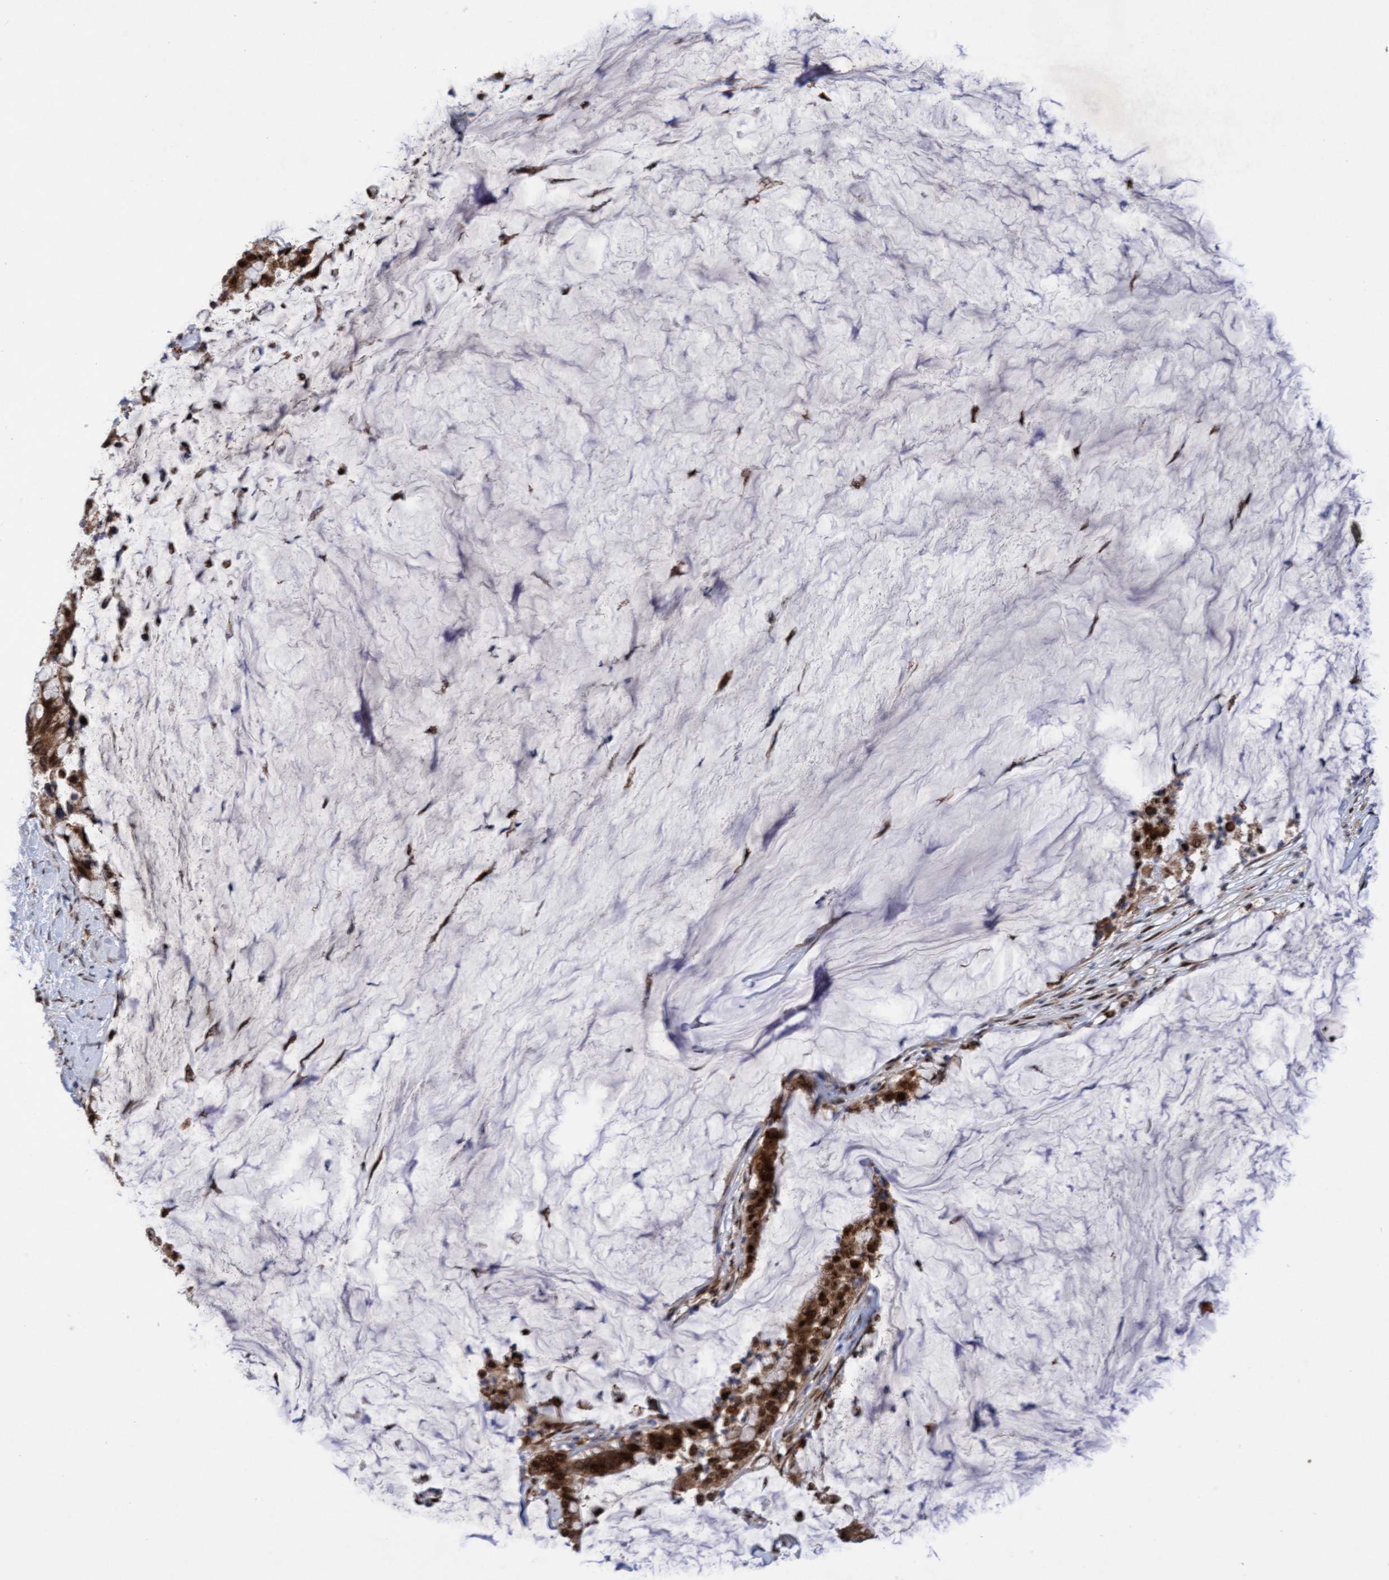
{"staining": {"intensity": "strong", "quantity": ">75%", "location": "cytoplasmic/membranous,nuclear"}, "tissue": "pancreatic cancer", "cell_type": "Tumor cells", "image_type": "cancer", "snomed": [{"axis": "morphology", "description": "Adenocarcinoma, NOS"}, {"axis": "topography", "description": "Pancreas"}], "caption": "This photomicrograph demonstrates pancreatic adenocarcinoma stained with immunohistochemistry (IHC) to label a protein in brown. The cytoplasmic/membranous and nuclear of tumor cells show strong positivity for the protein. Nuclei are counter-stained blue.", "gene": "TANC2", "patient": {"sex": "male", "age": 41}}